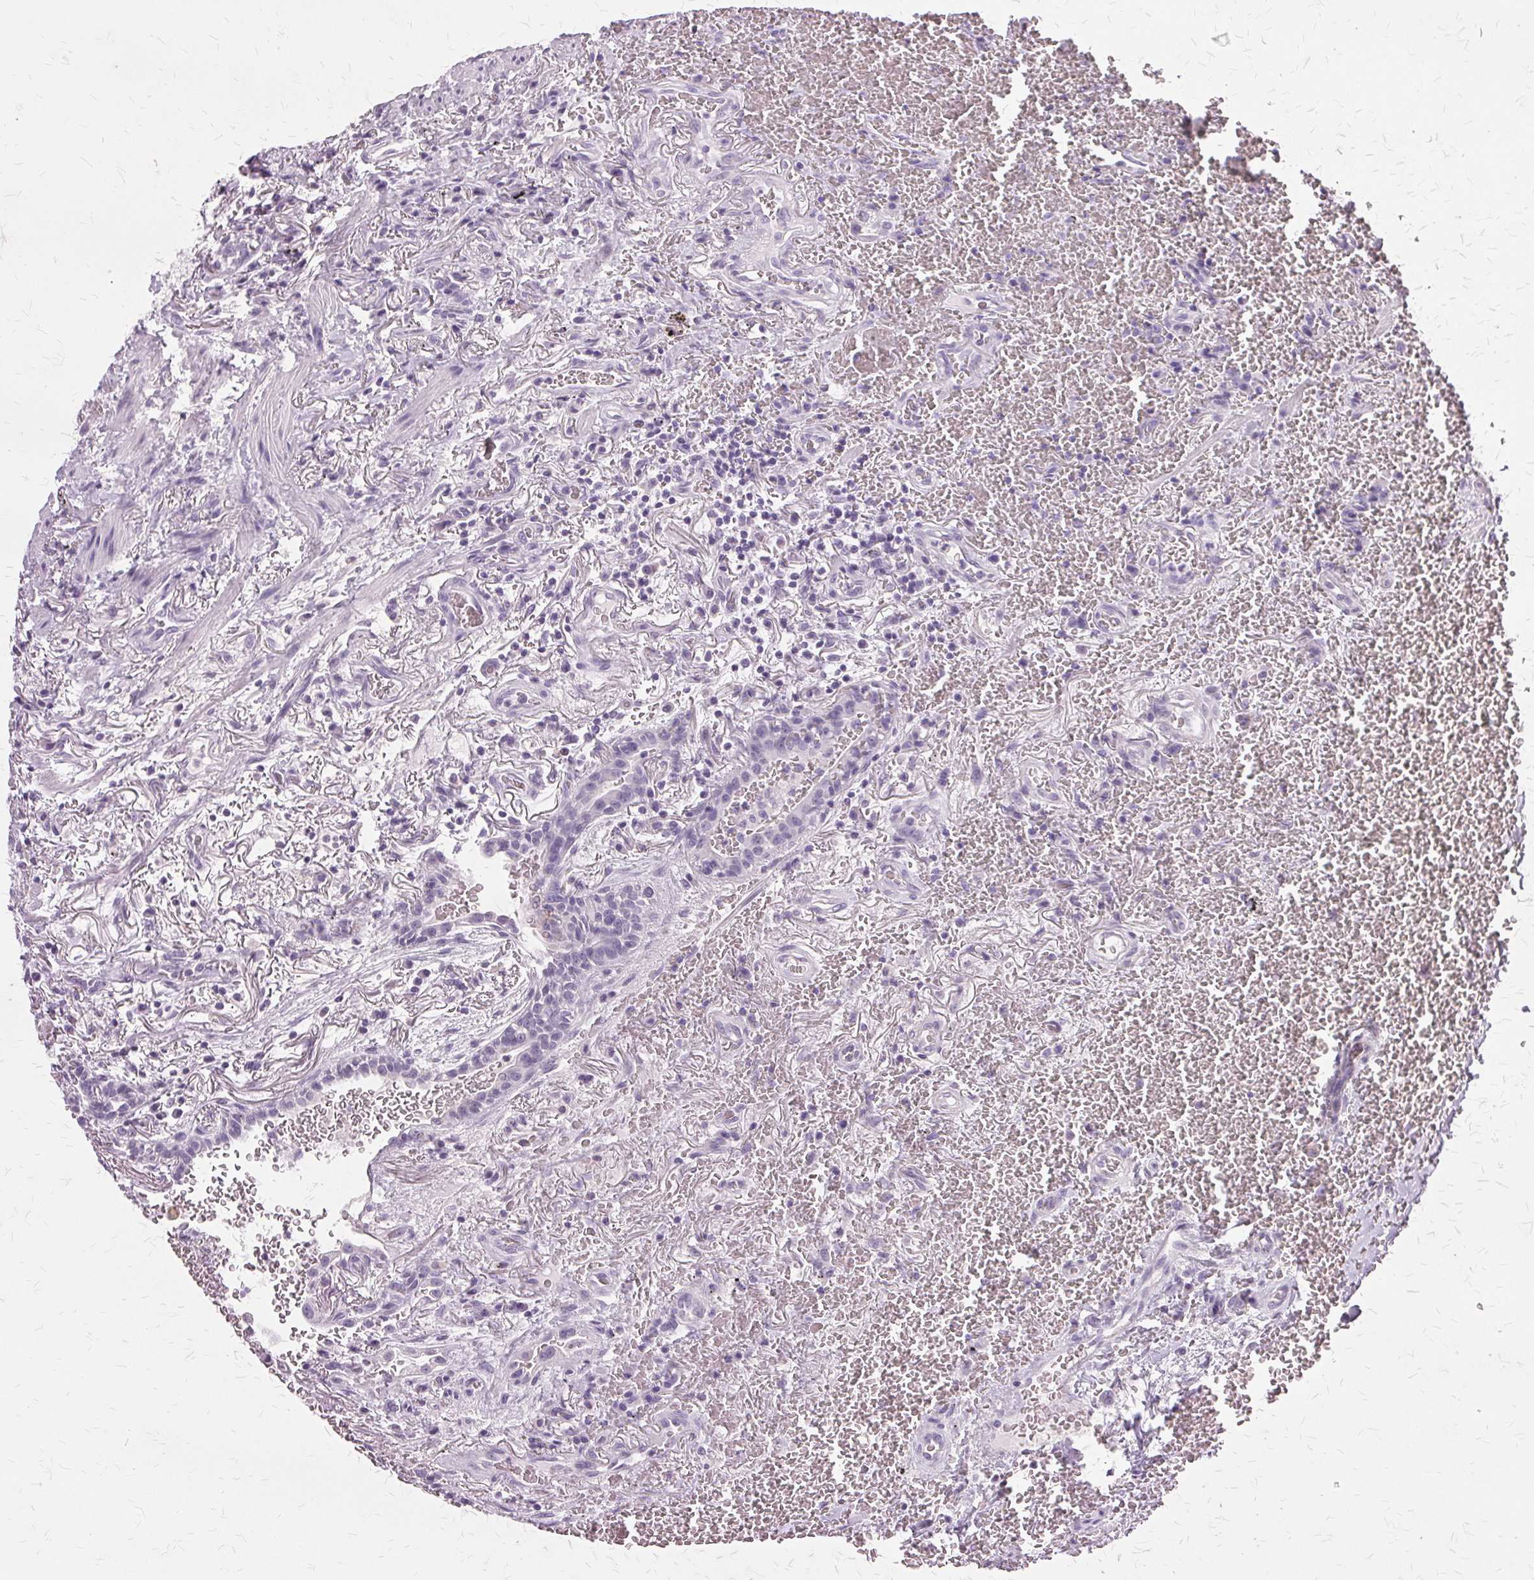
{"staining": {"intensity": "negative", "quantity": "none", "location": "none"}, "tissue": "carcinoid", "cell_type": "Tumor cells", "image_type": "cancer", "snomed": [{"axis": "morphology", "description": "Carcinoid, malignant, NOS"}, {"axis": "topography", "description": "Lung"}], "caption": "This is an immunohistochemistry photomicrograph of human carcinoid (malignant). There is no expression in tumor cells.", "gene": "SLC45A3", "patient": {"sex": "male", "age": 70}}